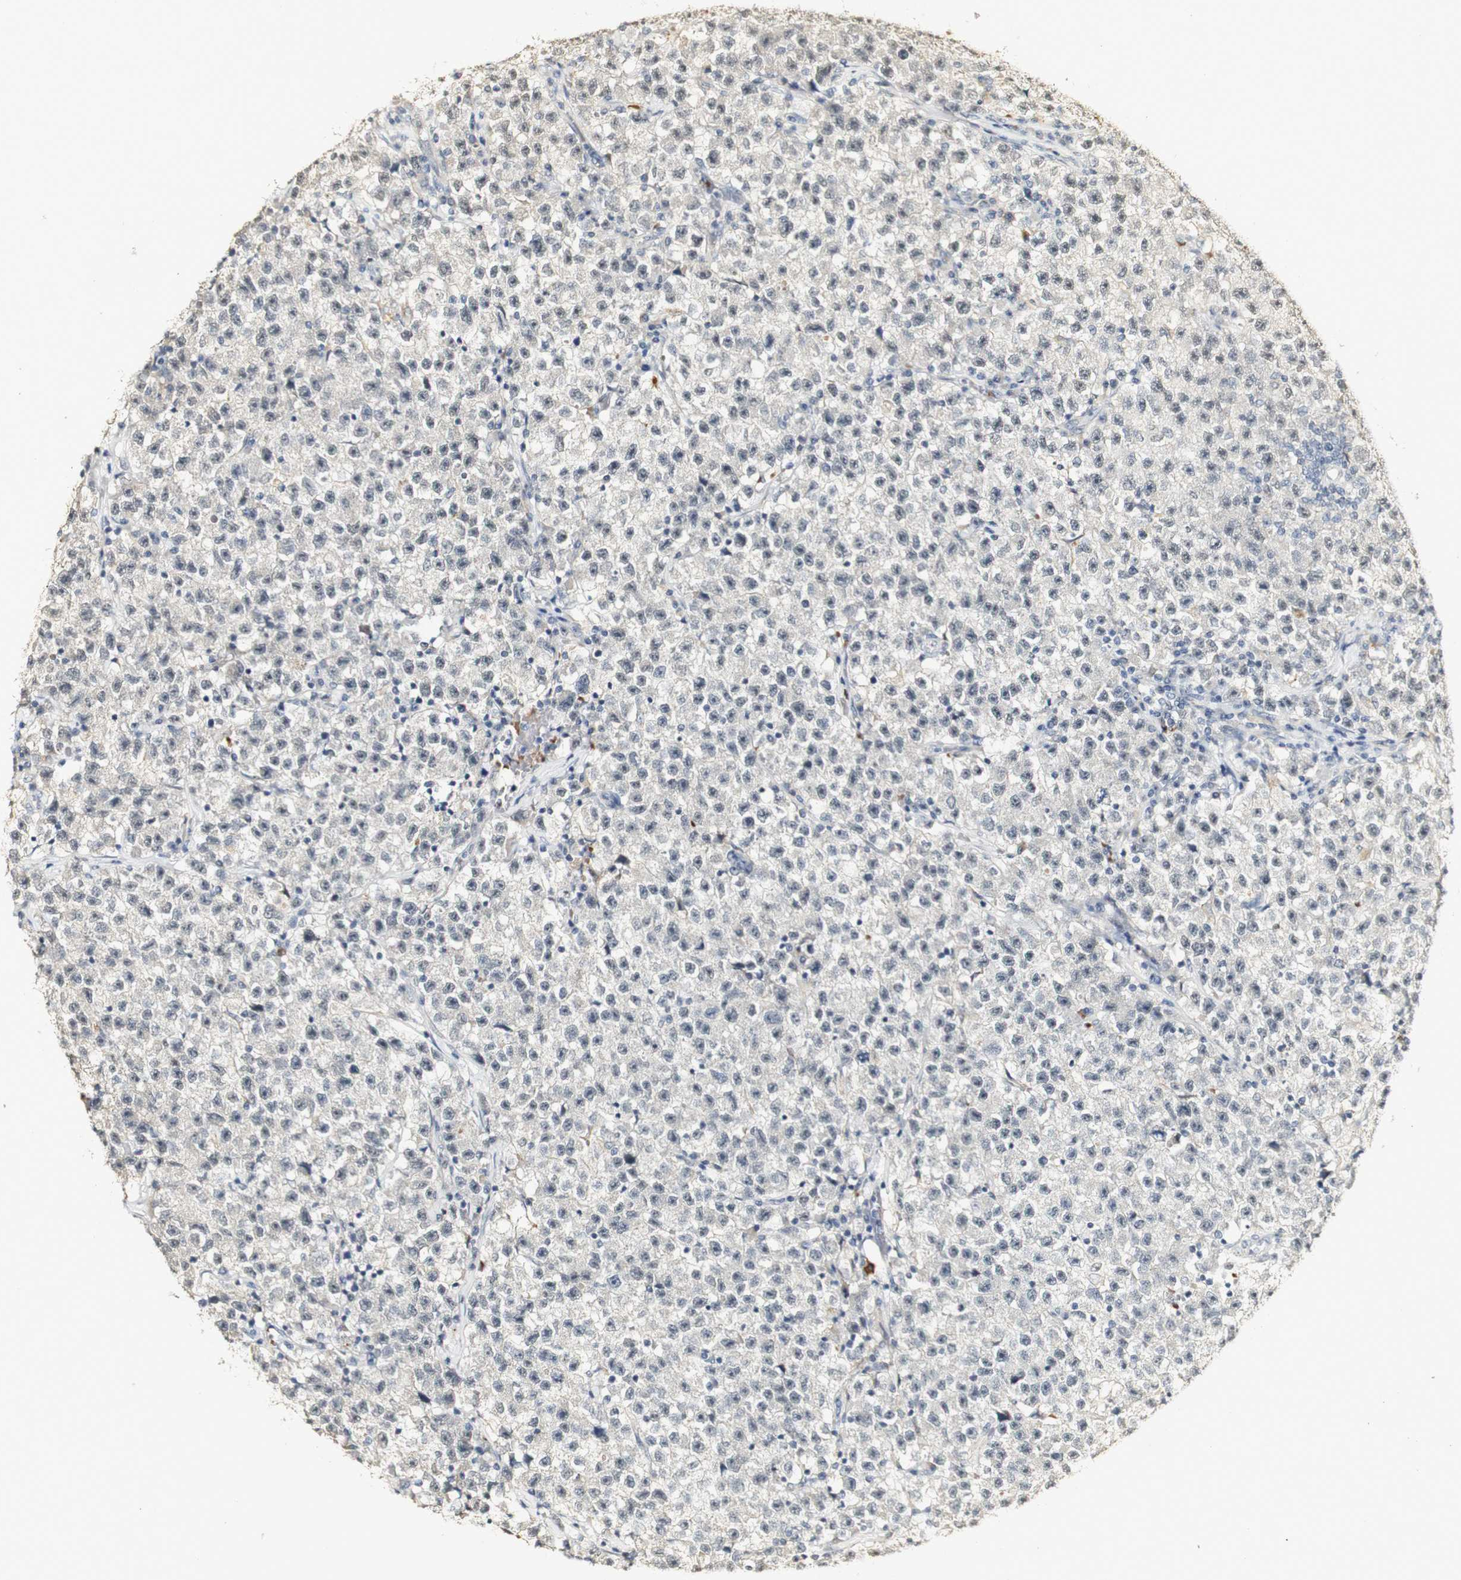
{"staining": {"intensity": "weak", "quantity": "25%-75%", "location": "nuclear"}, "tissue": "testis cancer", "cell_type": "Tumor cells", "image_type": "cancer", "snomed": [{"axis": "morphology", "description": "Seminoma, NOS"}, {"axis": "topography", "description": "Testis"}], "caption": "Tumor cells reveal low levels of weak nuclear expression in approximately 25%-75% of cells in testis cancer (seminoma).", "gene": "SYT7", "patient": {"sex": "male", "age": 22}}